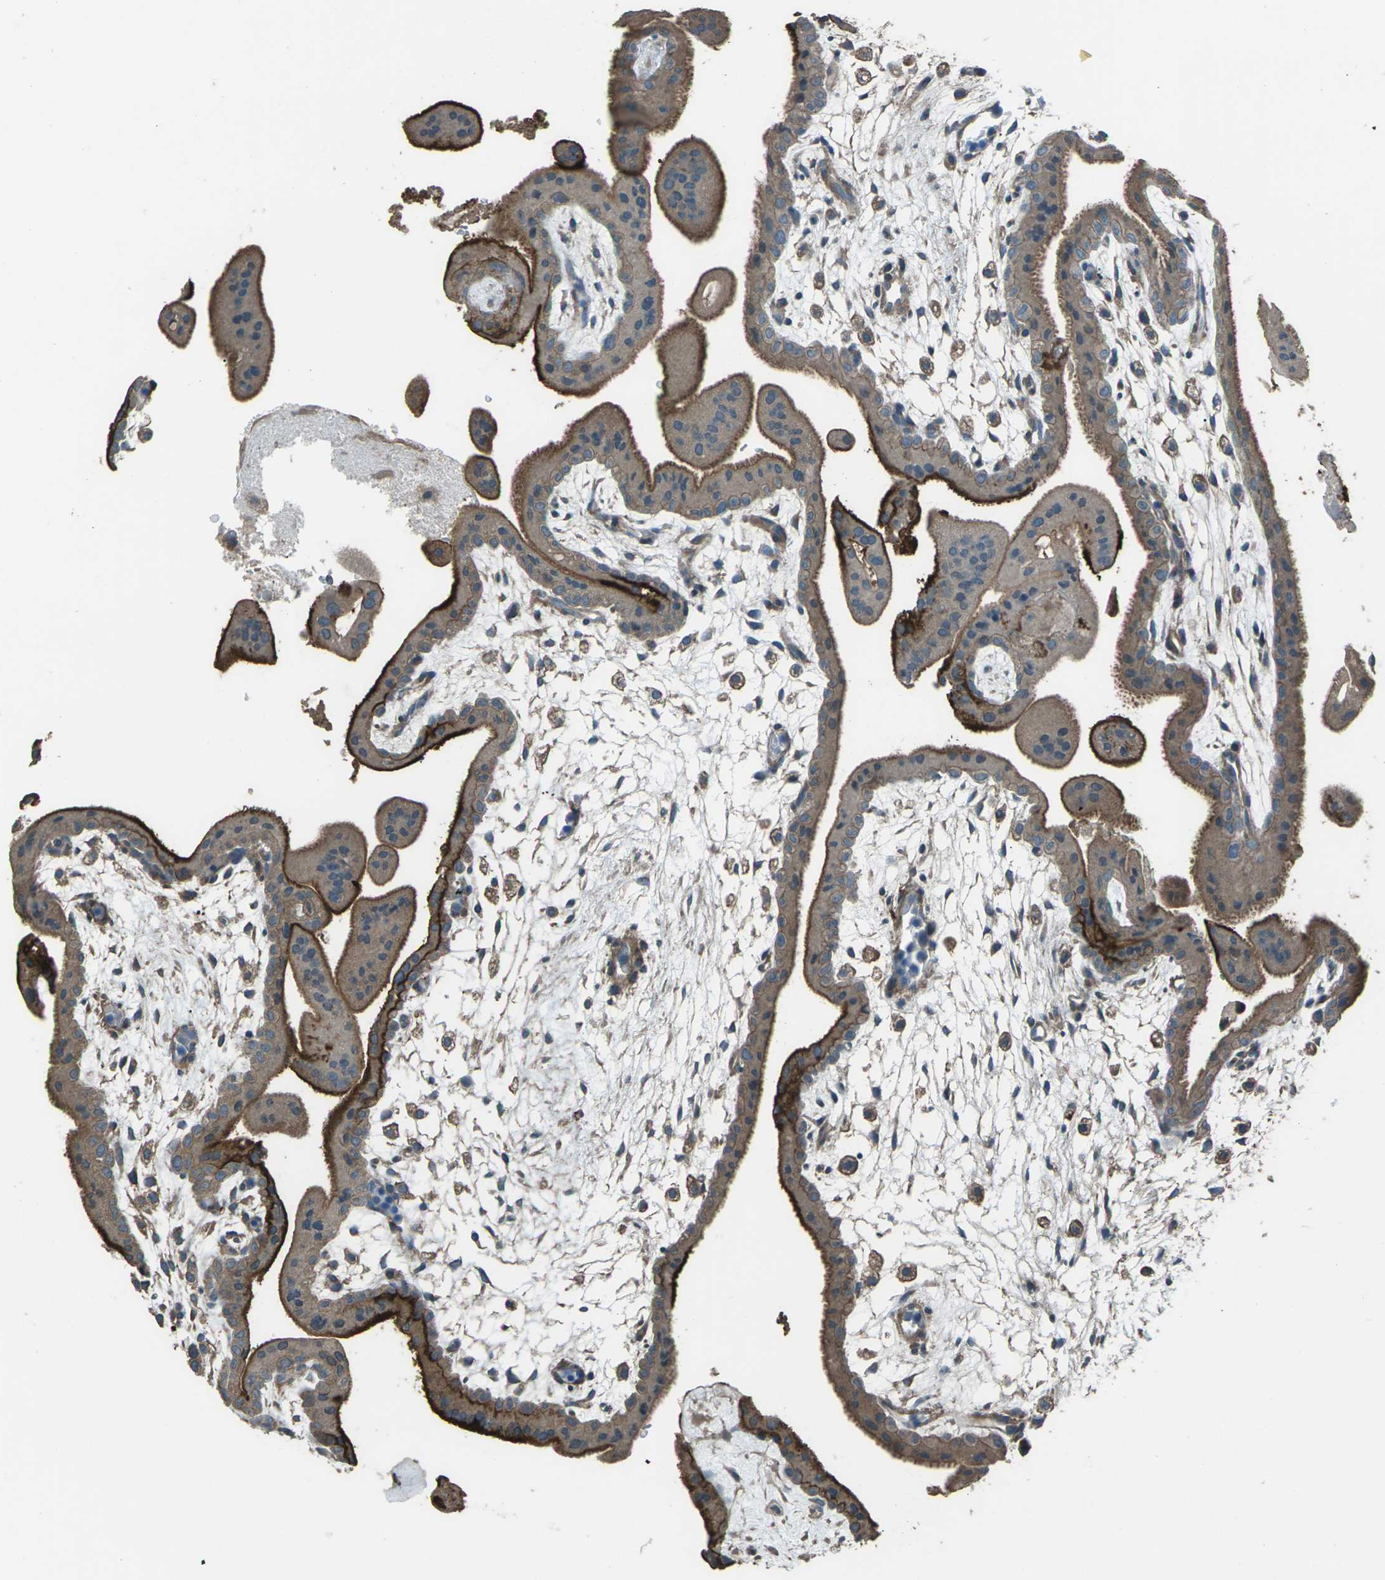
{"staining": {"intensity": "moderate", "quantity": ">75%", "location": "cytoplasmic/membranous"}, "tissue": "placenta", "cell_type": "Decidual cells", "image_type": "normal", "snomed": [{"axis": "morphology", "description": "Normal tissue, NOS"}, {"axis": "topography", "description": "Placenta"}], "caption": "Benign placenta exhibits moderate cytoplasmic/membranous expression in approximately >75% of decidual cells.", "gene": "CMTM4", "patient": {"sex": "female", "age": 35}}